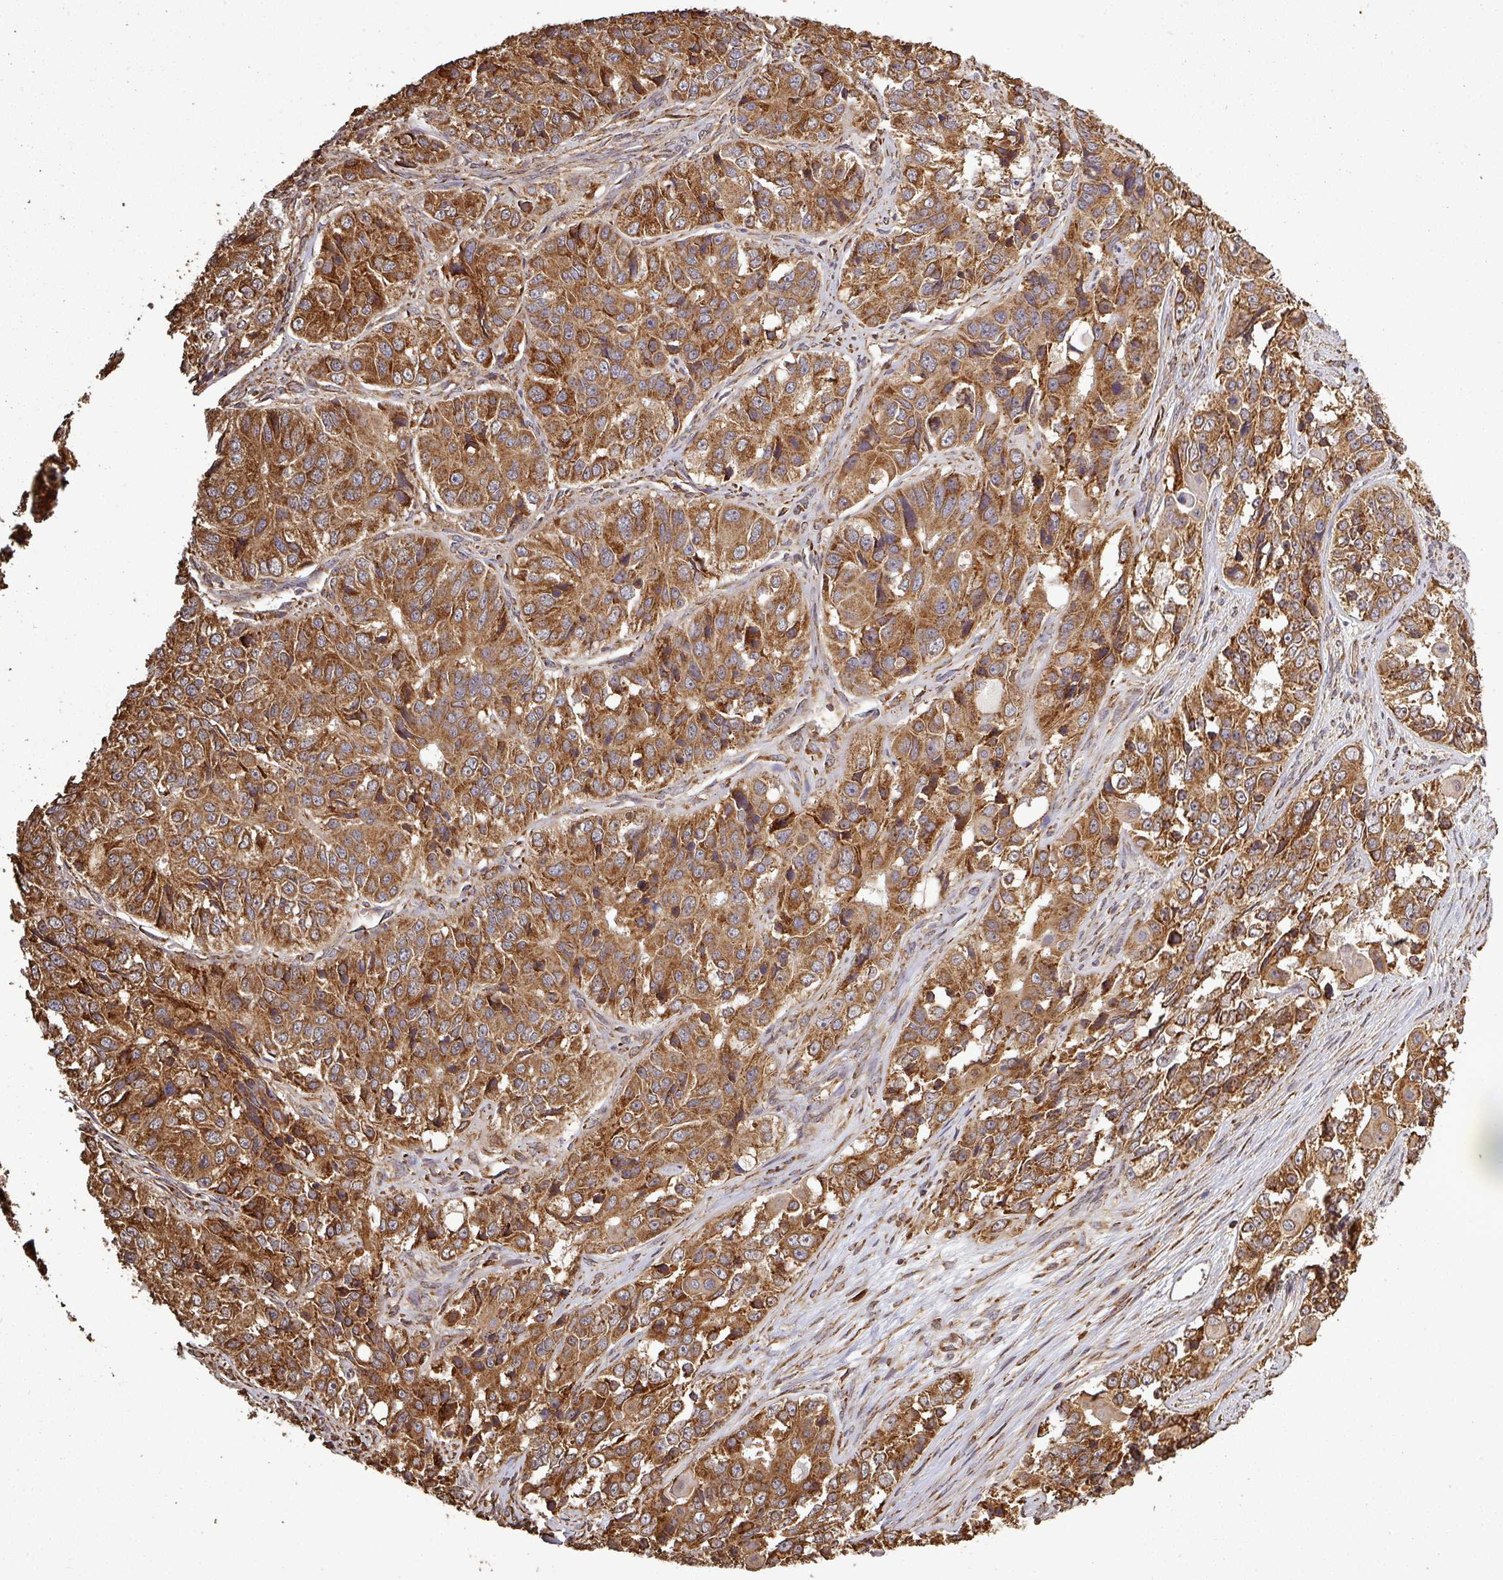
{"staining": {"intensity": "strong", "quantity": ">75%", "location": "cytoplasmic/membranous"}, "tissue": "ovarian cancer", "cell_type": "Tumor cells", "image_type": "cancer", "snomed": [{"axis": "morphology", "description": "Carcinoma, endometroid"}, {"axis": "topography", "description": "Ovary"}], "caption": "Approximately >75% of tumor cells in human ovarian cancer demonstrate strong cytoplasmic/membranous protein expression as visualized by brown immunohistochemical staining.", "gene": "PLEKHM1", "patient": {"sex": "female", "age": 51}}